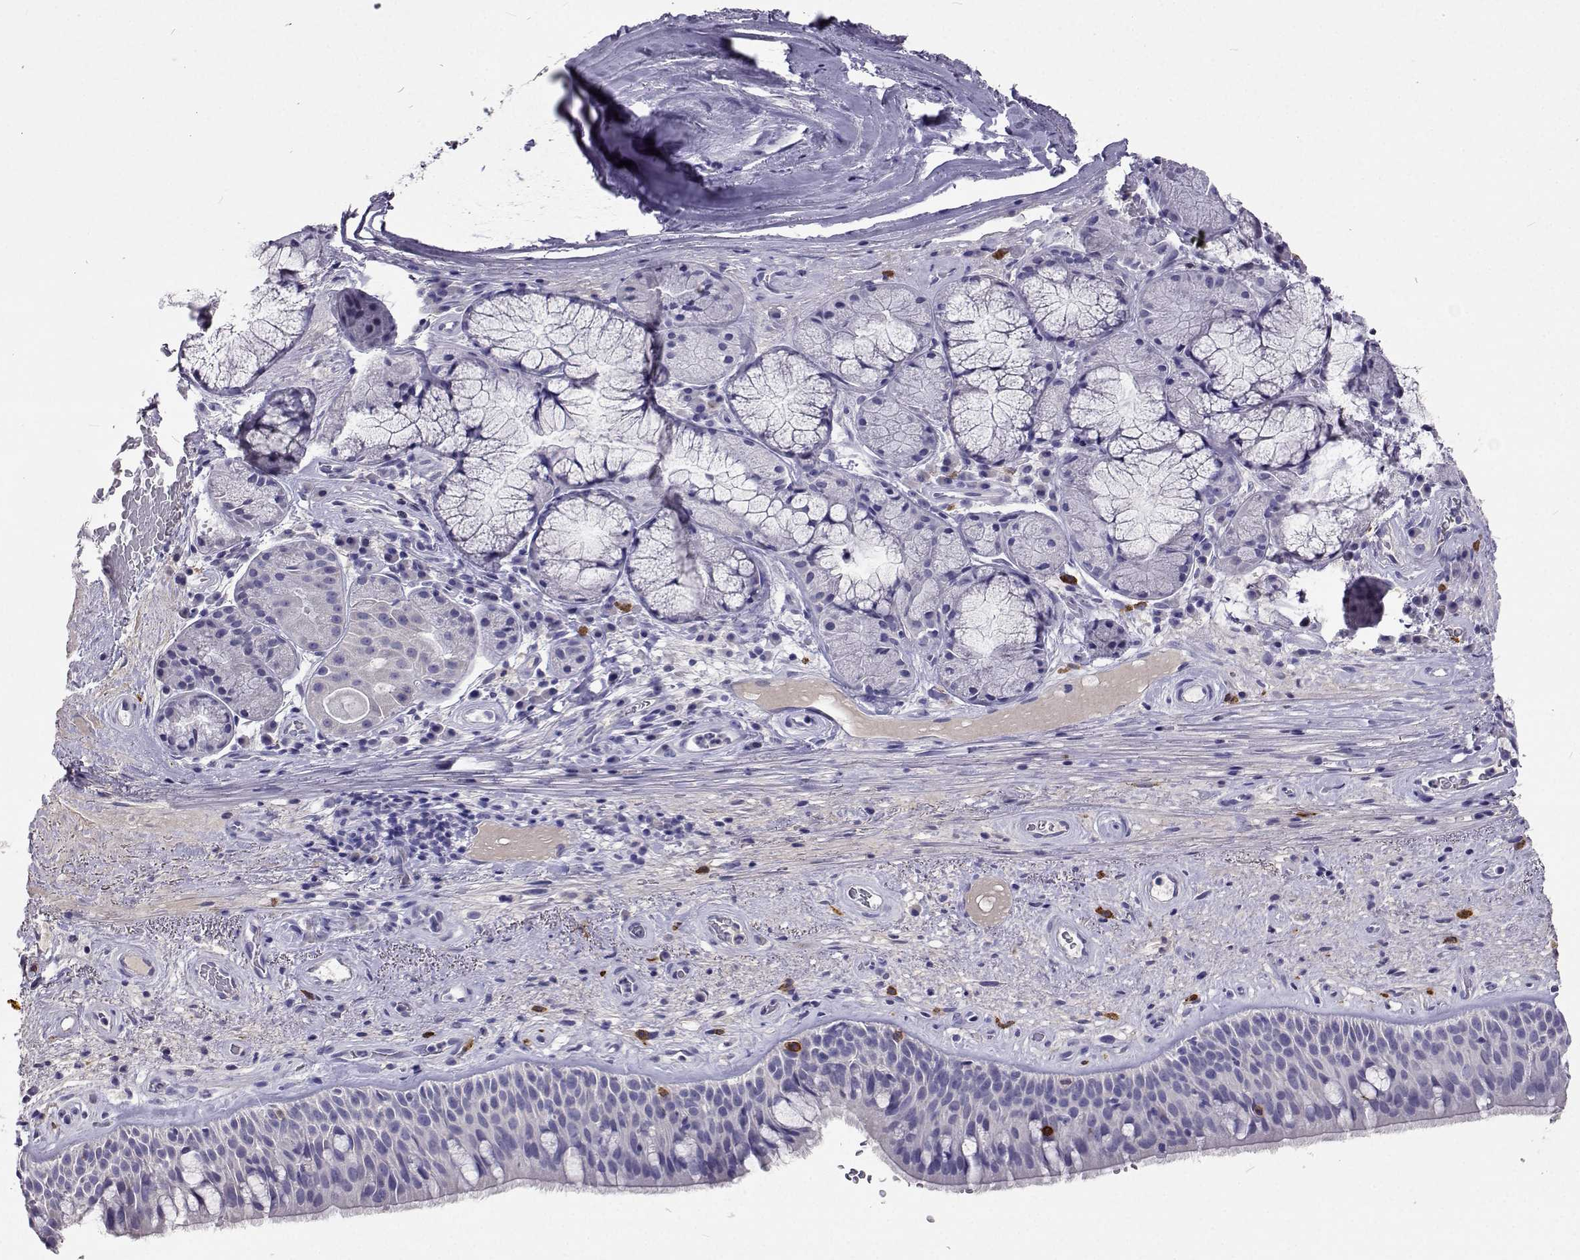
{"staining": {"intensity": "negative", "quantity": "none", "location": "none"}, "tissue": "bronchus", "cell_type": "Respiratory epithelial cells", "image_type": "normal", "snomed": [{"axis": "morphology", "description": "Normal tissue, NOS"}, {"axis": "topography", "description": "Bronchus"}], "caption": "An IHC image of normal bronchus is shown. There is no staining in respiratory epithelial cells of bronchus.", "gene": "CFAP44", "patient": {"sex": "male", "age": 48}}